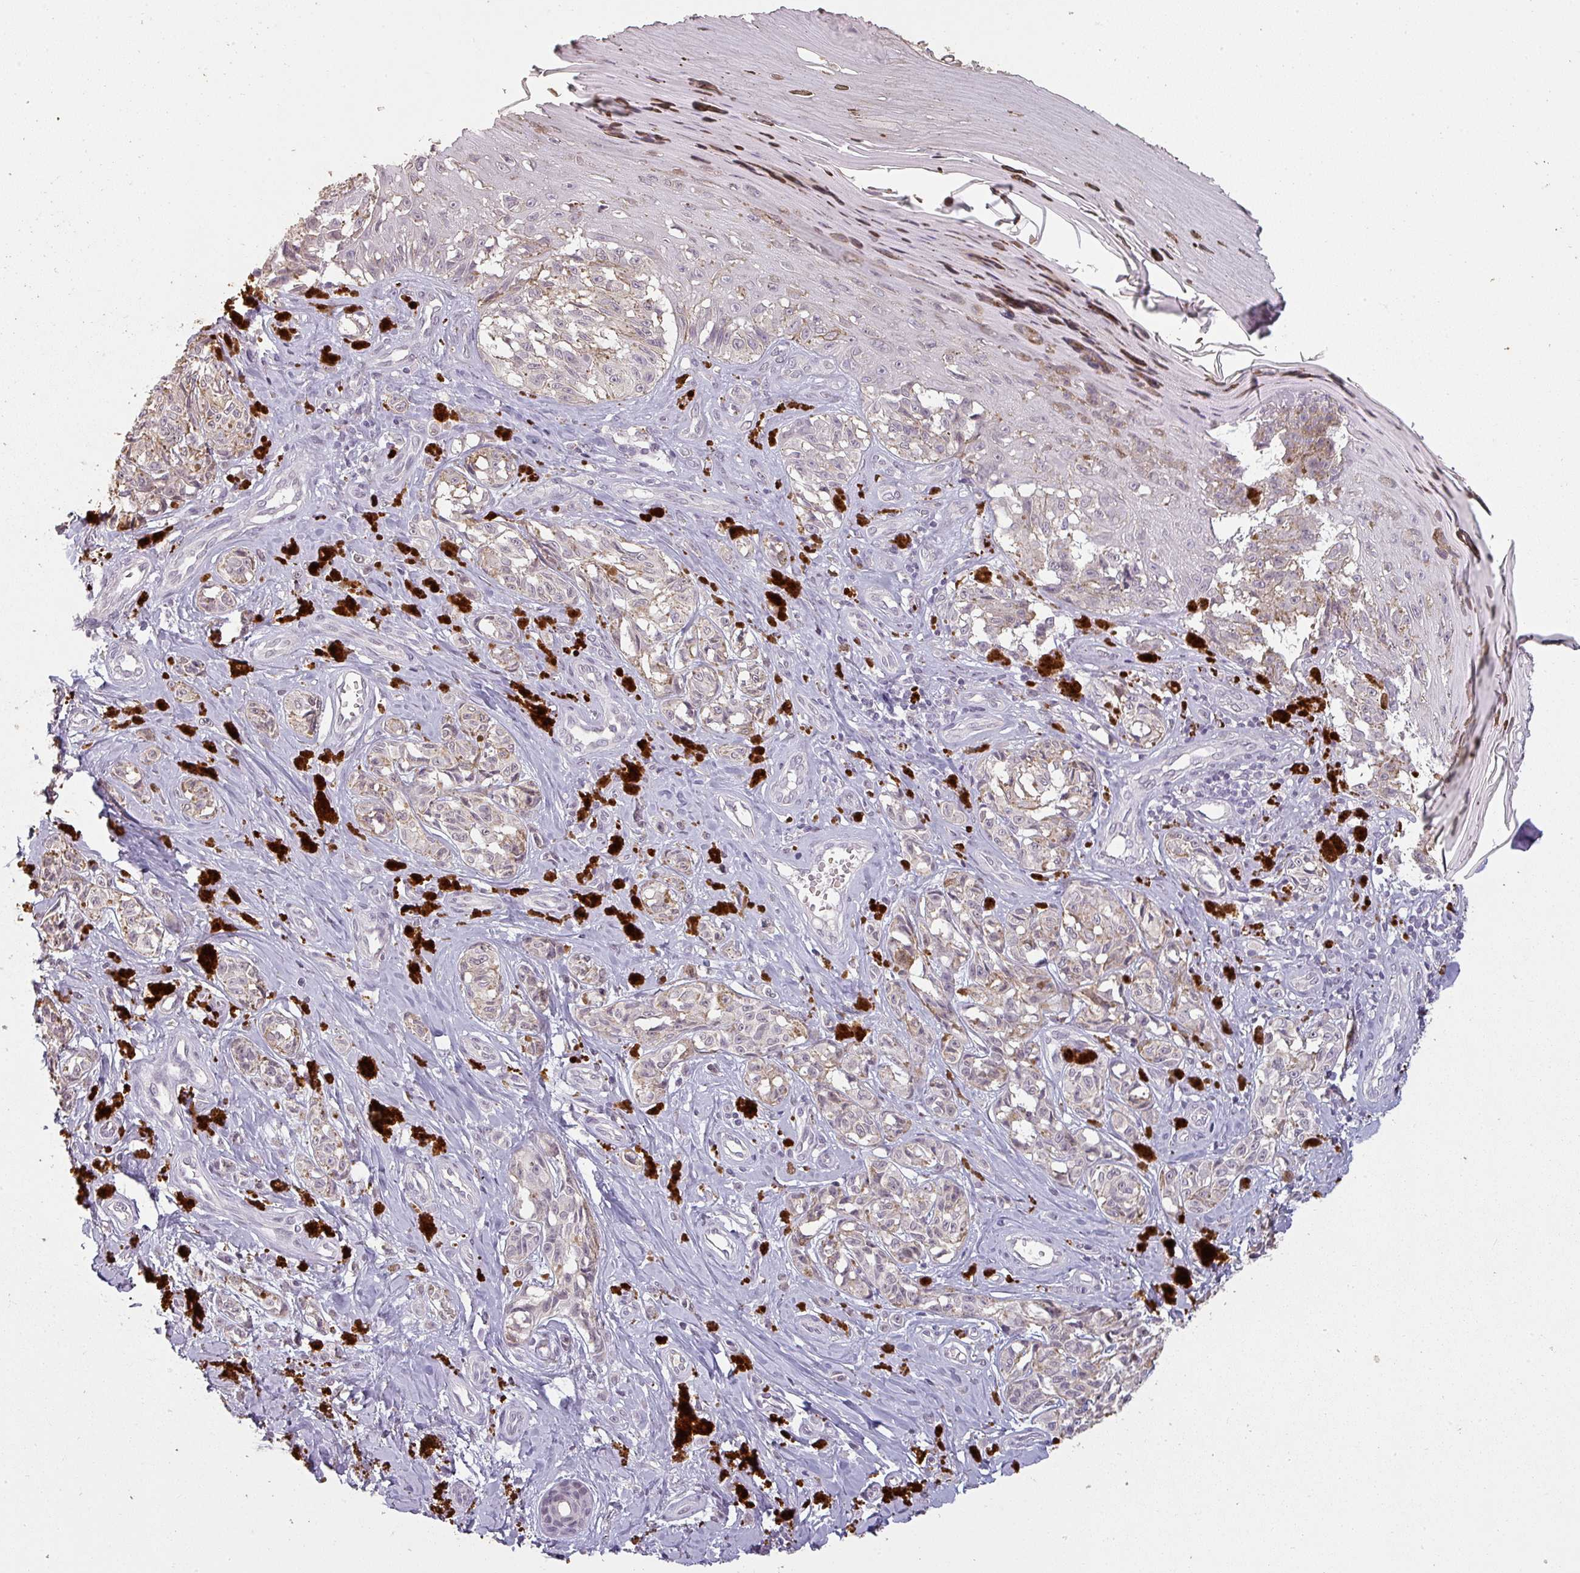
{"staining": {"intensity": "moderate", "quantity": "<25%", "location": "cytoplasmic/membranous"}, "tissue": "melanoma", "cell_type": "Tumor cells", "image_type": "cancer", "snomed": [{"axis": "morphology", "description": "Malignant melanoma, NOS"}, {"axis": "topography", "description": "Skin"}], "caption": "Melanoma stained with a brown dye shows moderate cytoplasmic/membranous positive staining in about <25% of tumor cells.", "gene": "LYPLA1", "patient": {"sex": "female", "age": 65}}